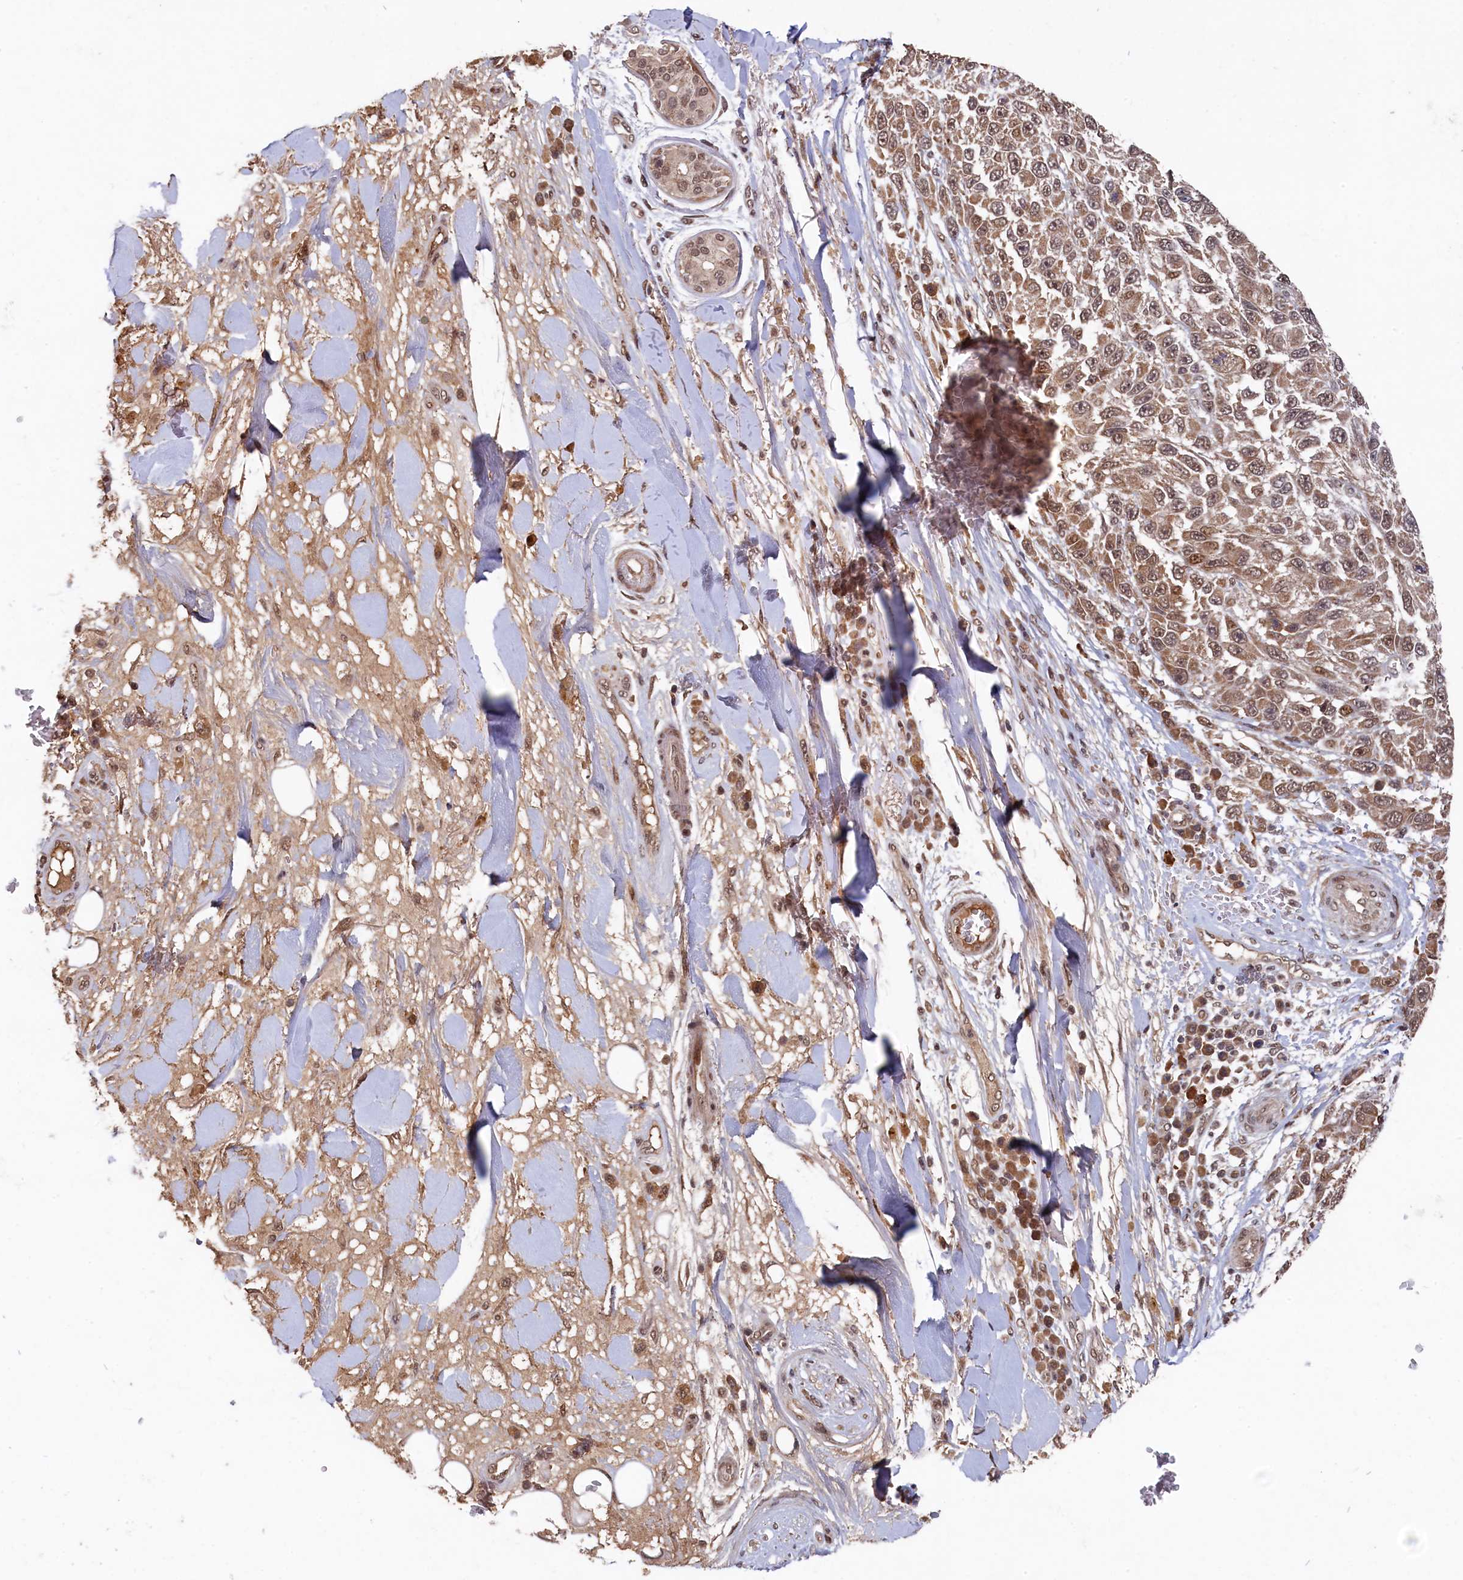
{"staining": {"intensity": "moderate", "quantity": ">75%", "location": "cytoplasmic/membranous,nuclear"}, "tissue": "melanoma", "cell_type": "Tumor cells", "image_type": "cancer", "snomed": [{"axis": "morphology", "description": "Normal tissue, NOS"}, {"axis": "morphology", "description": "Malignant melanoma, NOS"}, {"axis": "topography", "description": "Skin"}], "caption": "Protein staining of melanoma tissue demonstrates moderate cytoplasmic/membranous and nuclear positivity in approximately >75% of tumor cells. (IHC, brightfield microscopy, high magnification).", "gene": "CLPX", "patient": {"sex": "female", "age": 96}}